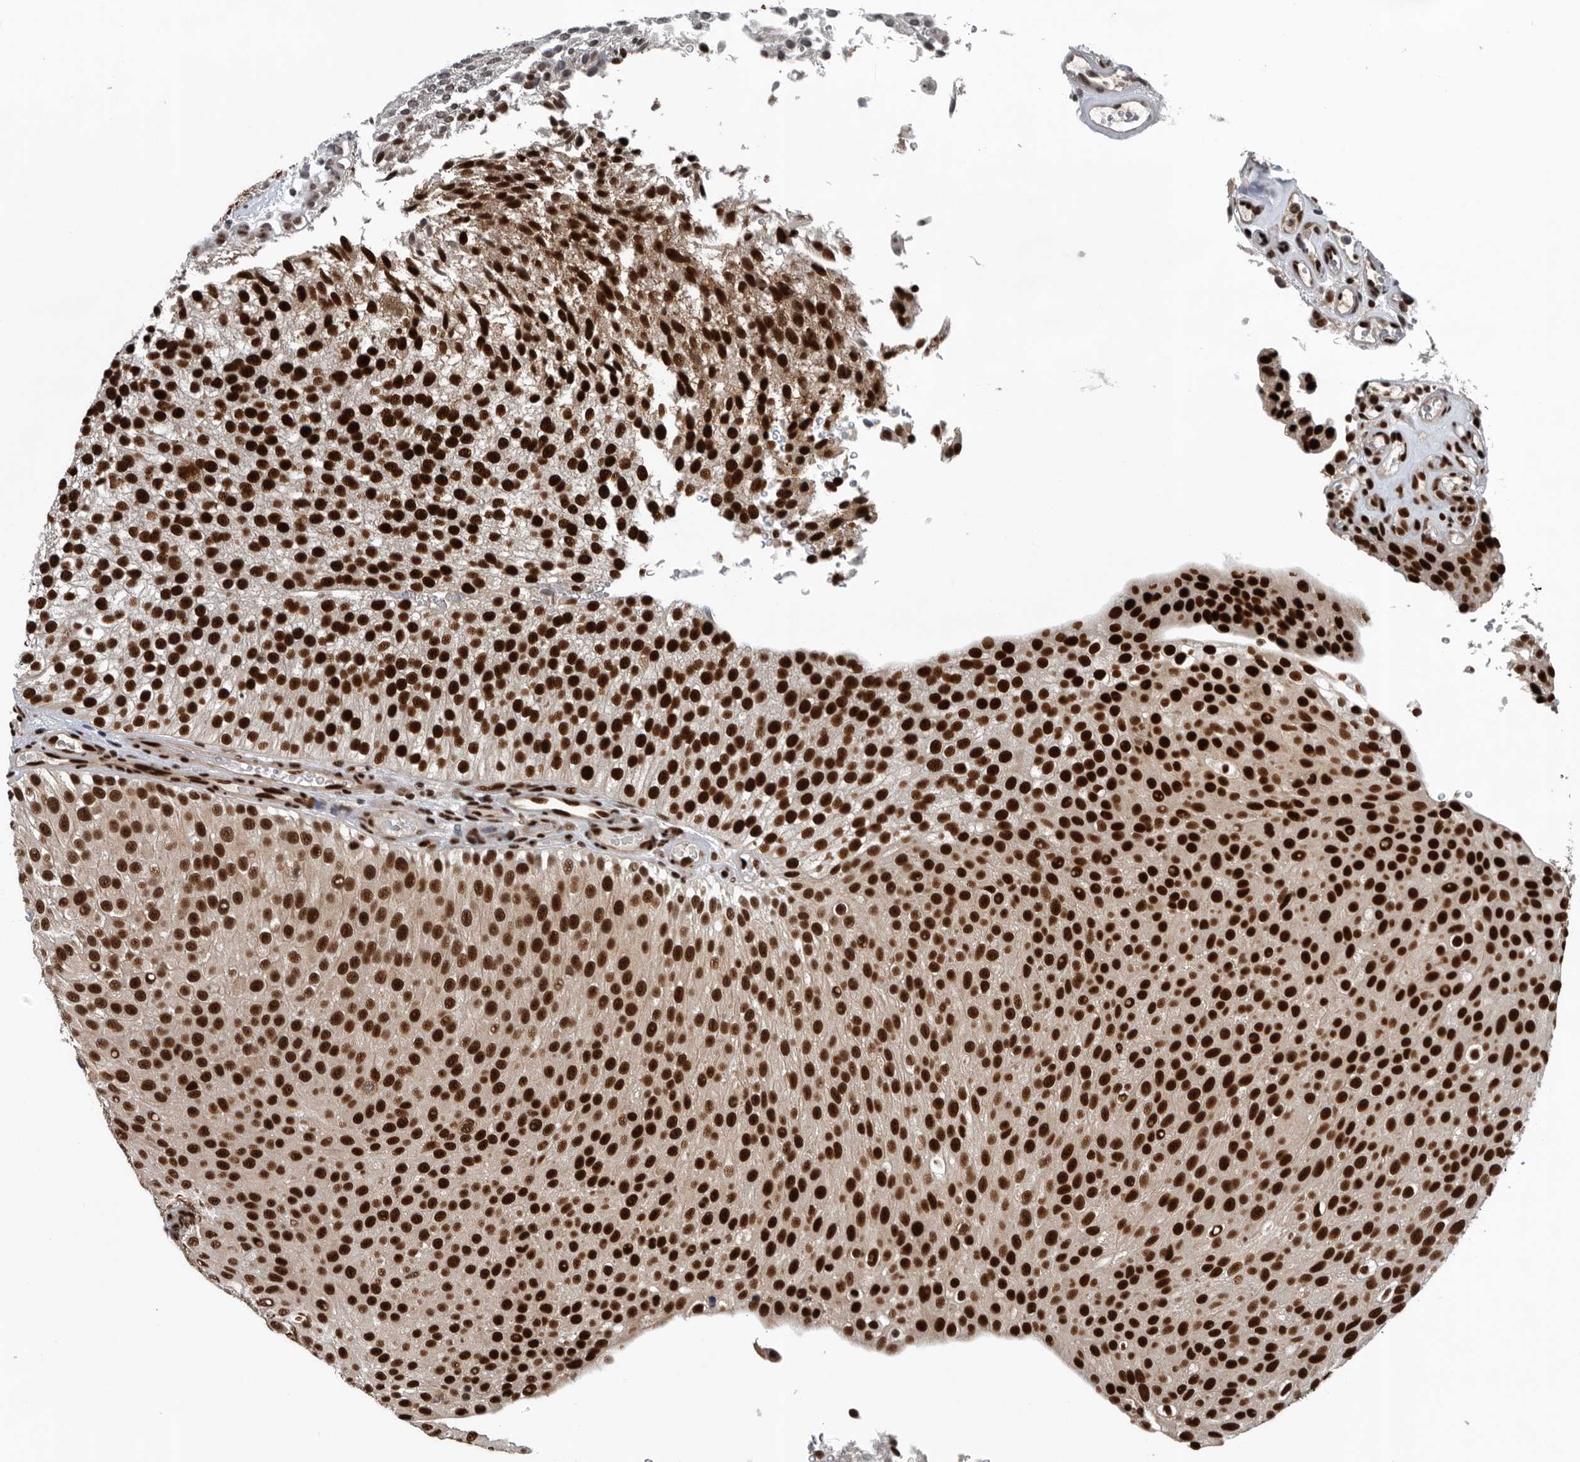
{"staining": {"intensity": "strong", "quantity": ">75%", "location": "nuclear"}, "tissue": "urothelial cancer", "cell_type": "Tumor cells", "image_type": "cancer", "snomed": [{"axis": "morphology", "description": "Urothelial carcinoma, Low grade"}, {"axis": "topography", "description": "Urinary bladder"}], "caption": "Tumor cells reveal strong nuclear positivity in approximately >75% of cells in urothelial cancer.", "gene": "SENP7", "patient": {"sex": "male", "age": 78}}